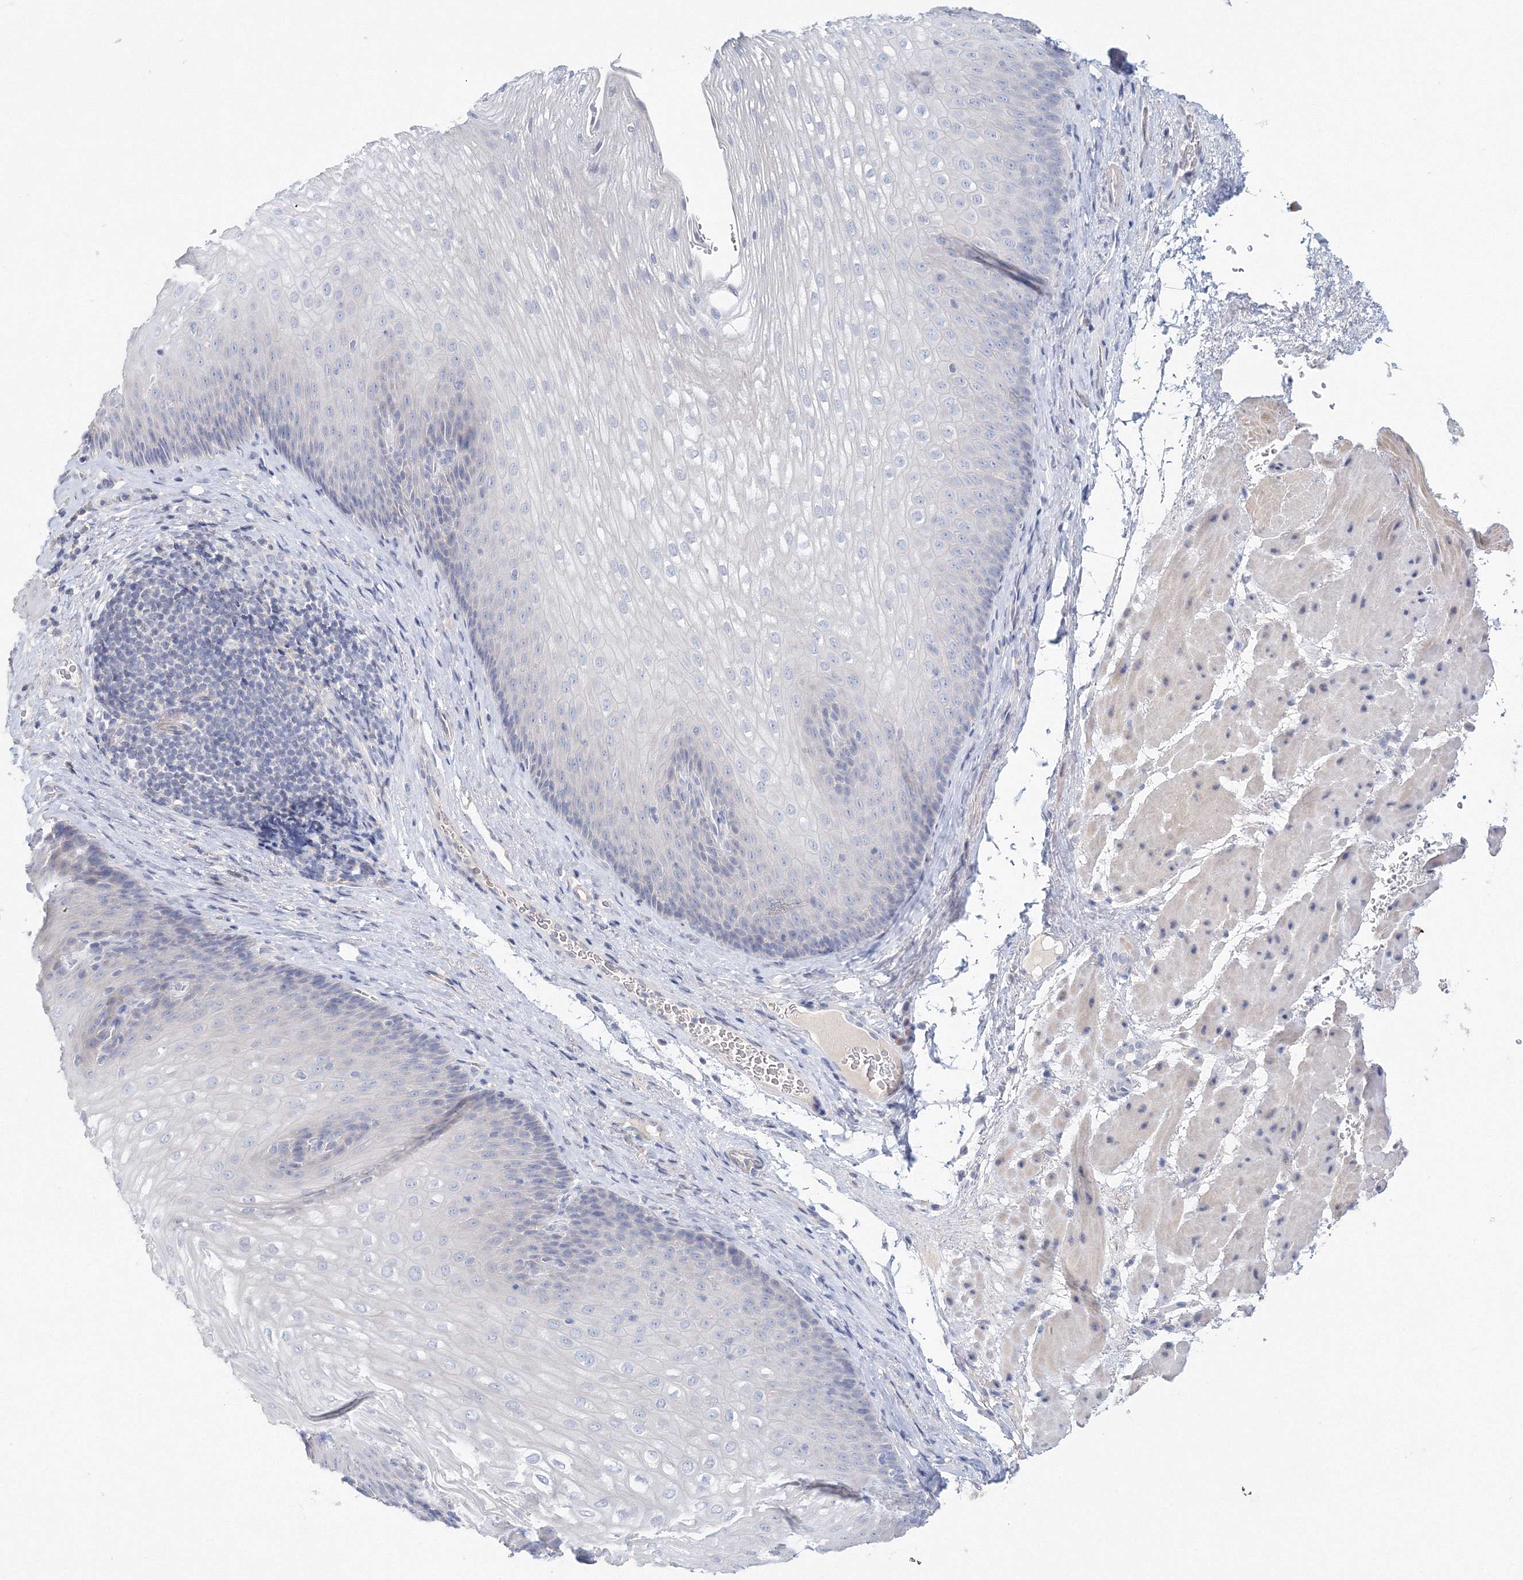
{"staining": {"intensity": "negative", "quantity": "none", "location": "none"}, "tissue": "esophagus", "cell_type": "Squamous epithelial cells", "image_type": "normal", "snomed": [{"axis": "morphology", "description": "Normal tissue, NOS"}, {"axis": "topography", "description": "Esophagus"}], "caption": "Squamous epithelial cells show no significant protein expression in normal esophagus.", "gene": "LRRIQ4", "patient": {"sex": "female", "age": 66}}